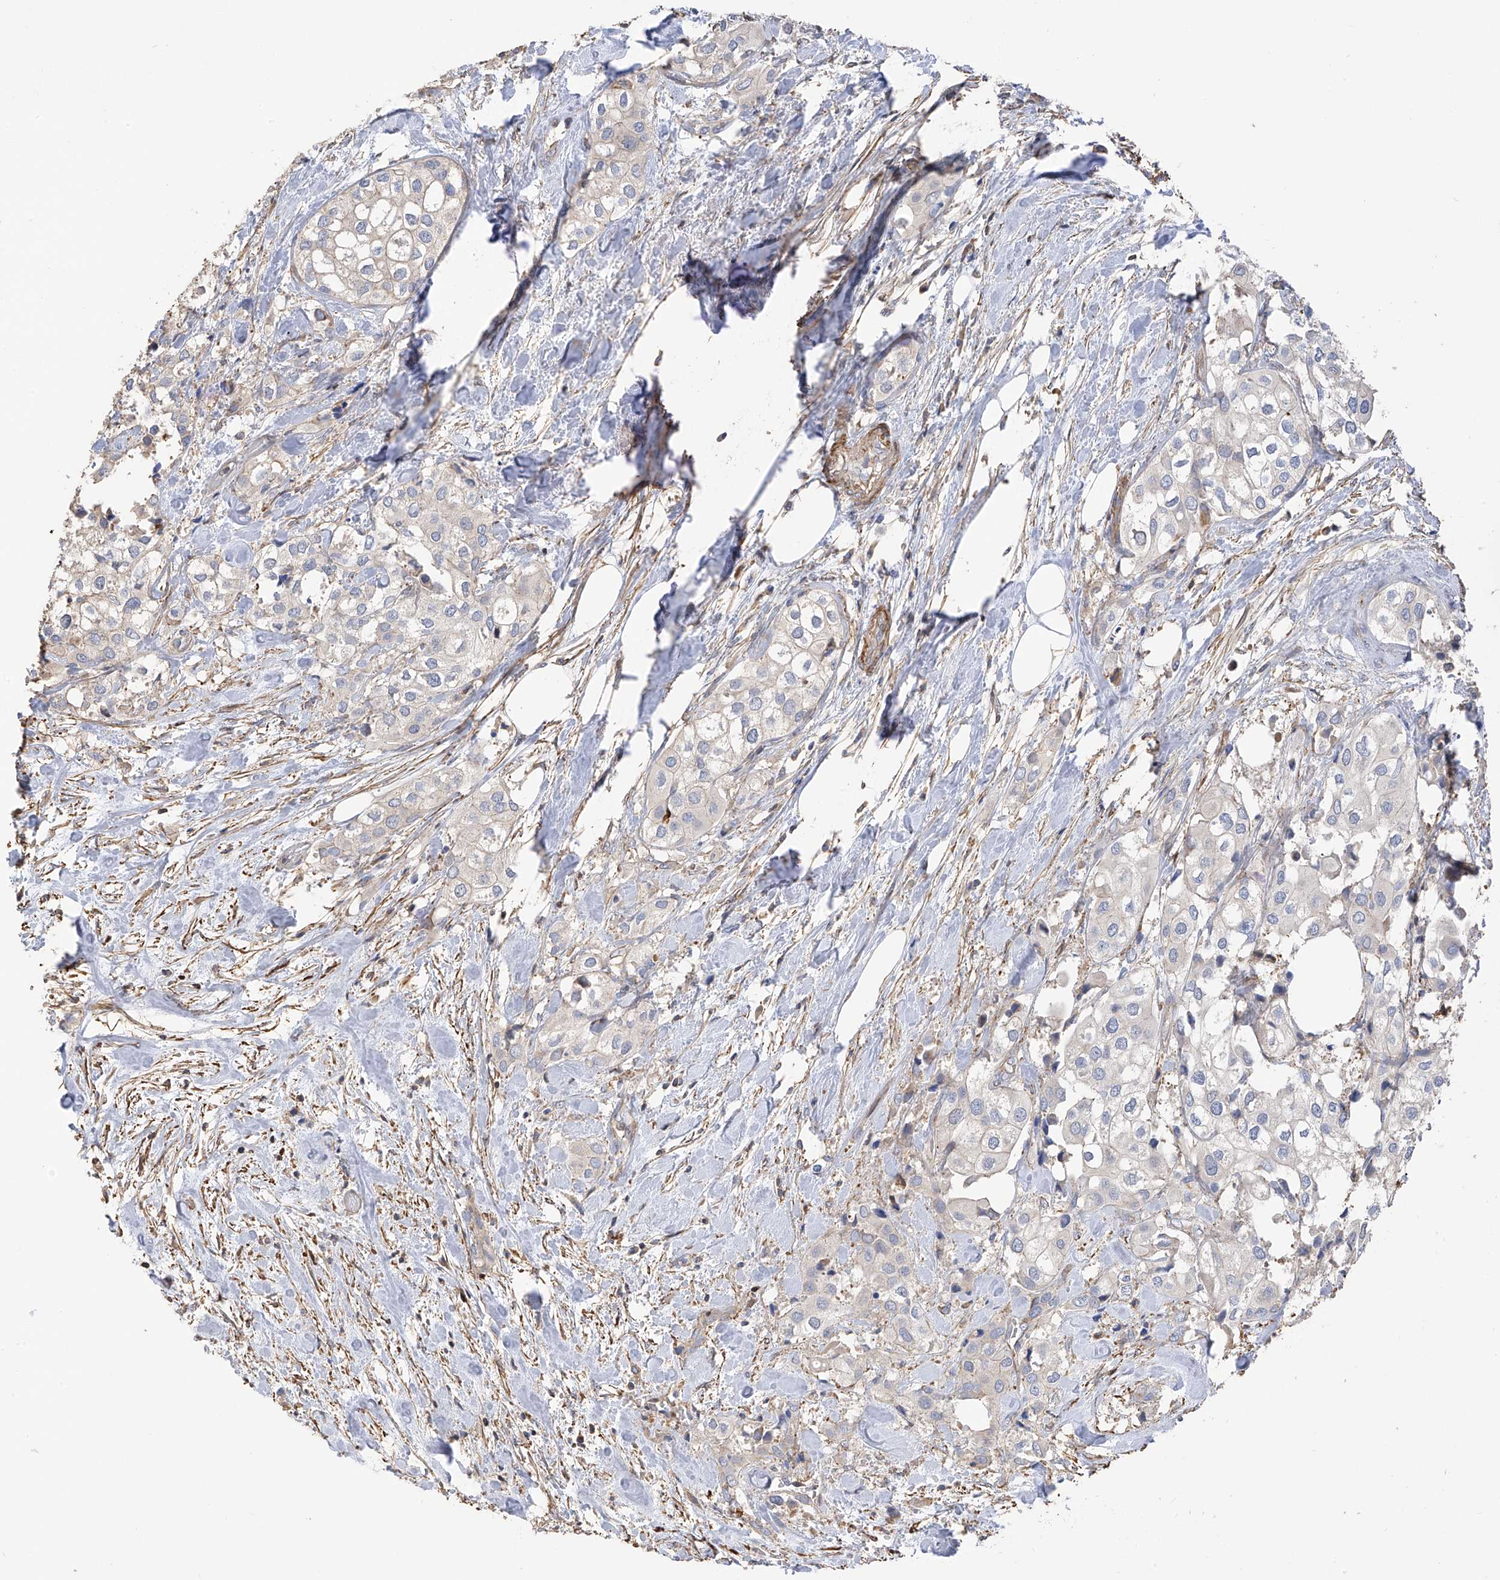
{"staining": {"intensity": "negative", "quantity": "none", "location": "none"}, "tissue": "urothelial cancer", "cell_type": "Tumor cells", "image_type": "cancer", "snomed": [{"axis": "morphology", "description": "Urothelial carcinoma, High grade"}, {"axis": "topography", "description": "Urinary bladder"}], "caption": "IHC of human urothelial cancer displays no expression in tumor cells.", "gene": "SLC43A3", "patient": {"sex": "male", "age": 64}}